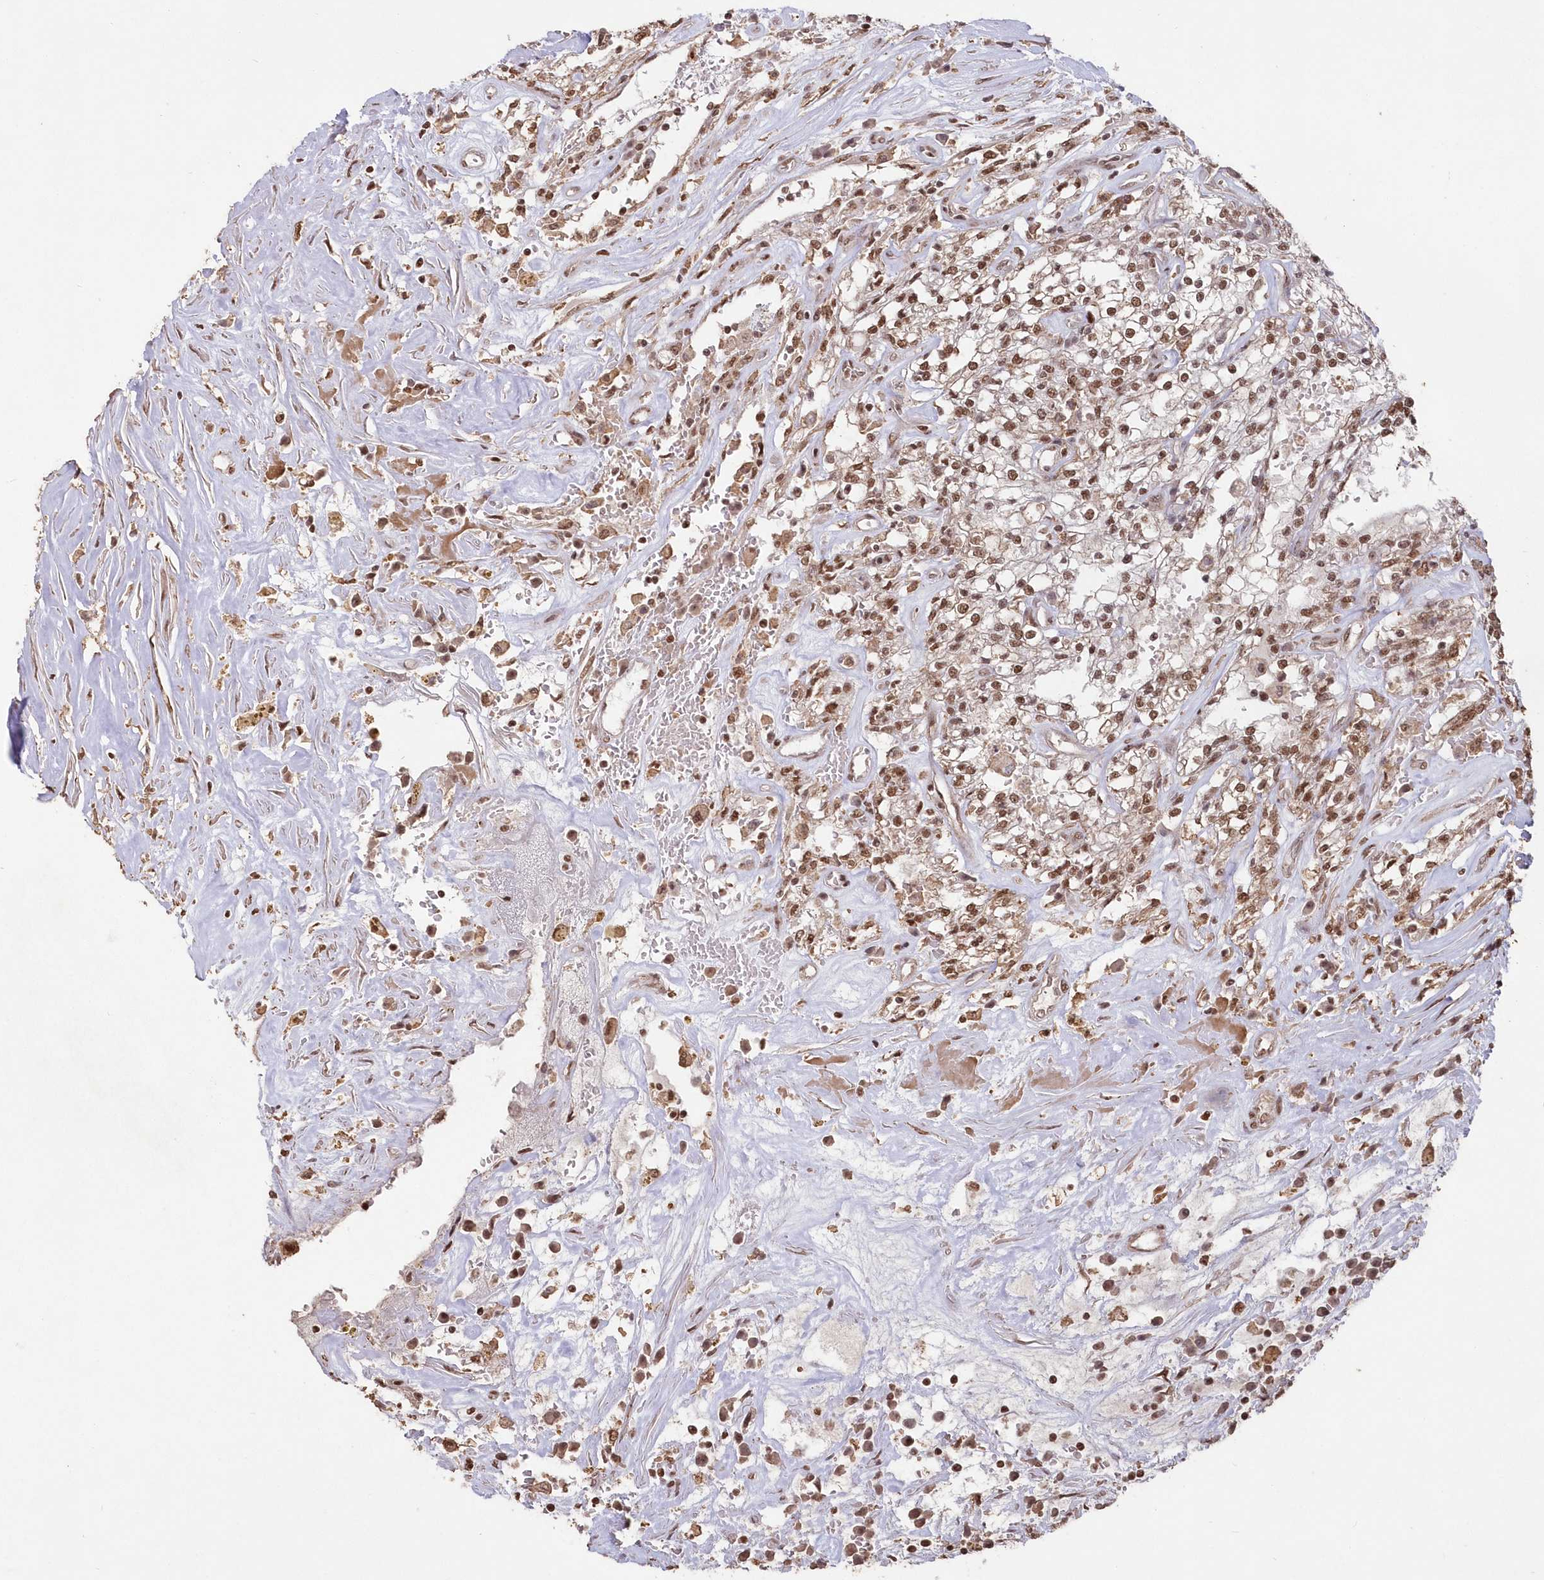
{"staining": {"intensity": "moderate", "quantity": ">75%", "location": "nuclear"}, "tissue": "renal cancer", "cell_type": "Tumor cells", "image_type": "cancer", "snomed": [{"axis": "morphology", "description": "Adenocarcinoma, NOS"}, {"axis": "topography", "description": "Kidney"}], "caption": "DAB immunohistochemical staining of renal cancer demonstrates moderate nuclear protein expression in approximately >75% of tumor cells.", "gene": "PDS5A", "patient": {"sex": "female", "age": 52}}